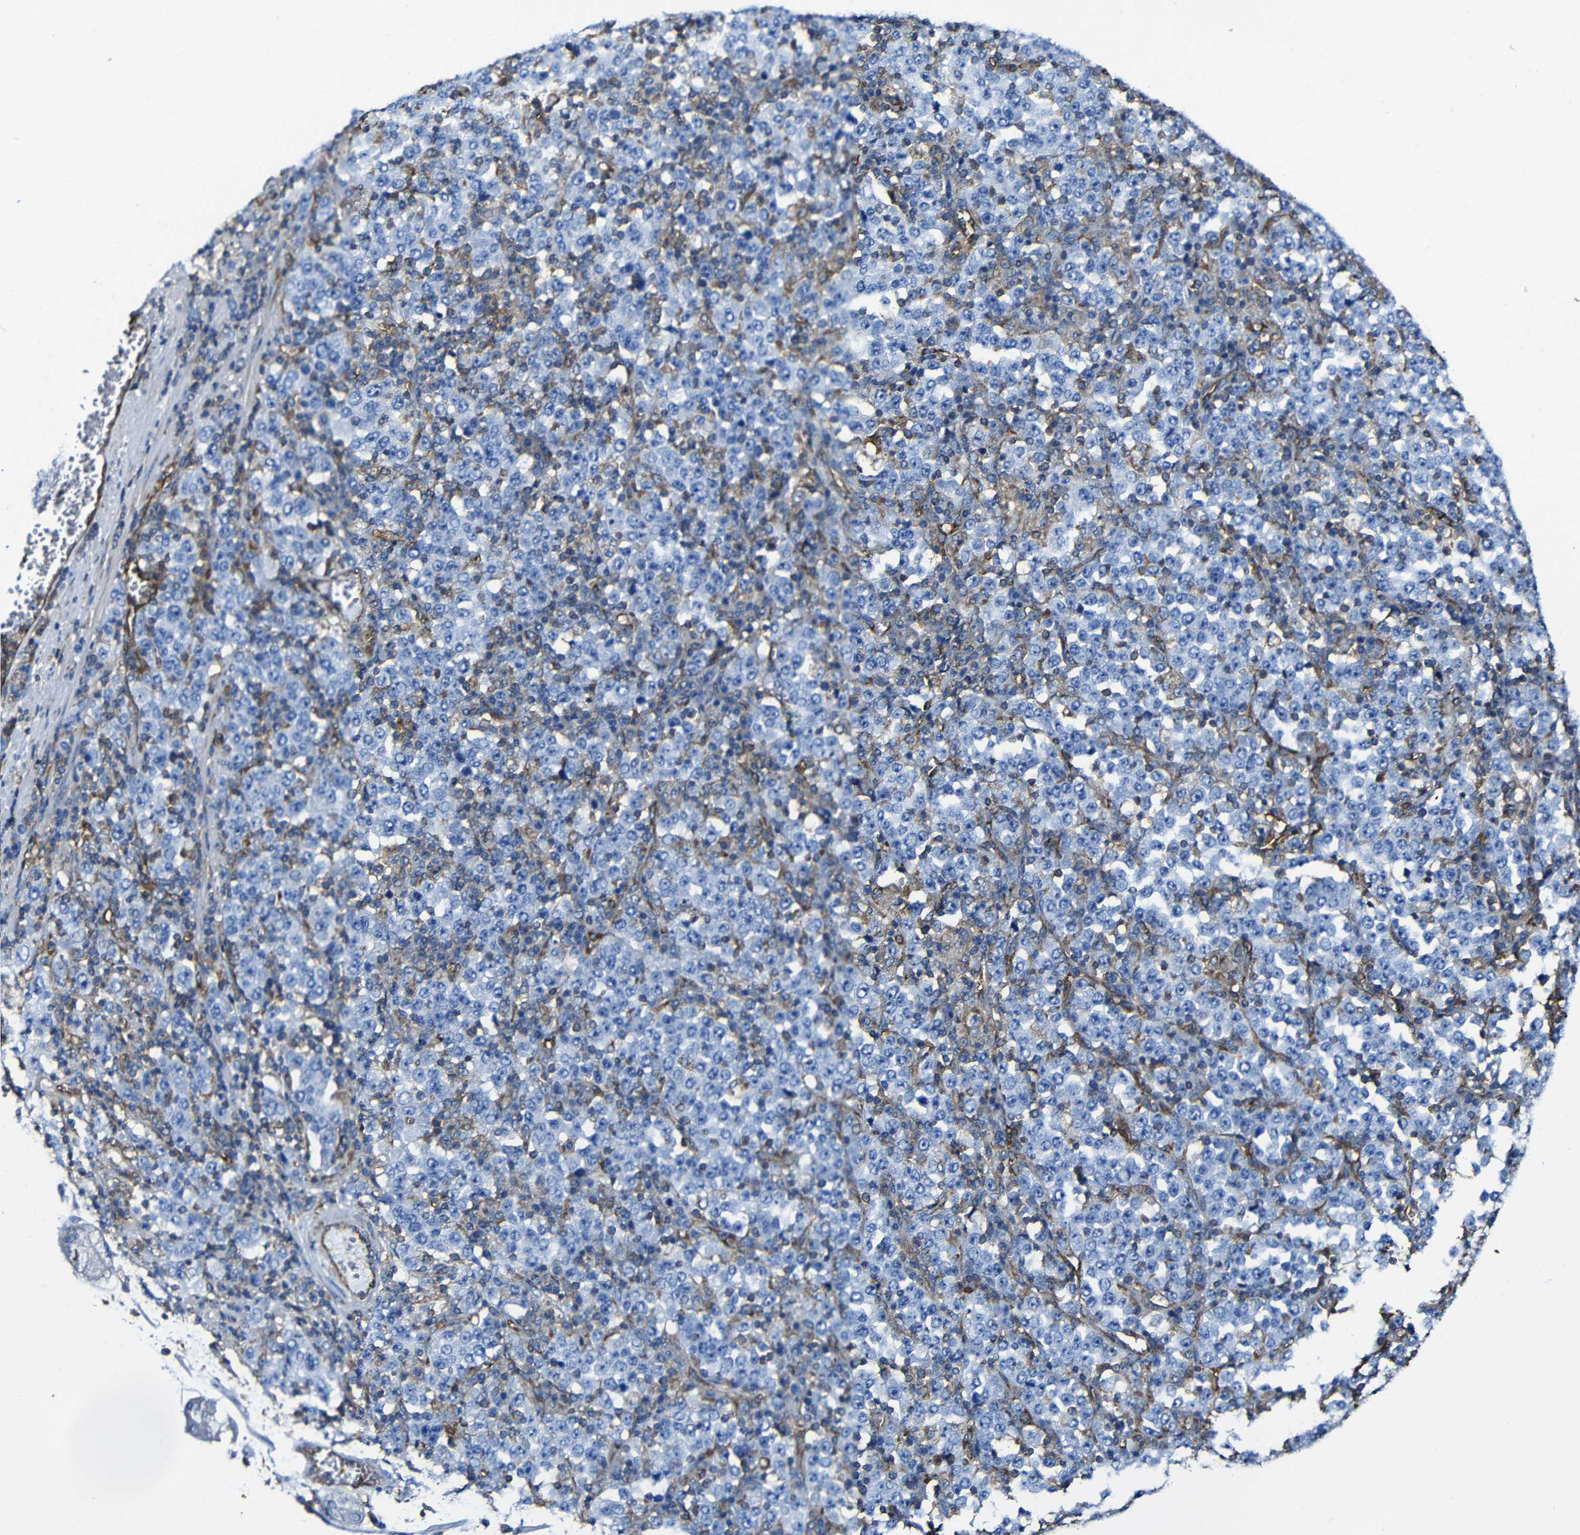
{"staining": {"intensity": "negative", "quantity": "none", "location": "none"}, "tissue": "stomach cancer", "cell_type": "Tumor cells", "image_type": "cancer", "snomed": [{"axis": "morphology", "description": "Normal tissue, NOS"}, {"axis": "morphology", "description": "Adenocarcinoma, NOS"}, {"axis": "topography", "description": "Stomach, upper"}, {"axis": "topography", "description": "Stomach"}], "caption": "Immunohistochemical staining of human adenocarcinoma (stomach) reveals no significant staining in tumor cells.", "gene": "MSN", "patient": {"sex": "male", "age": 59}}